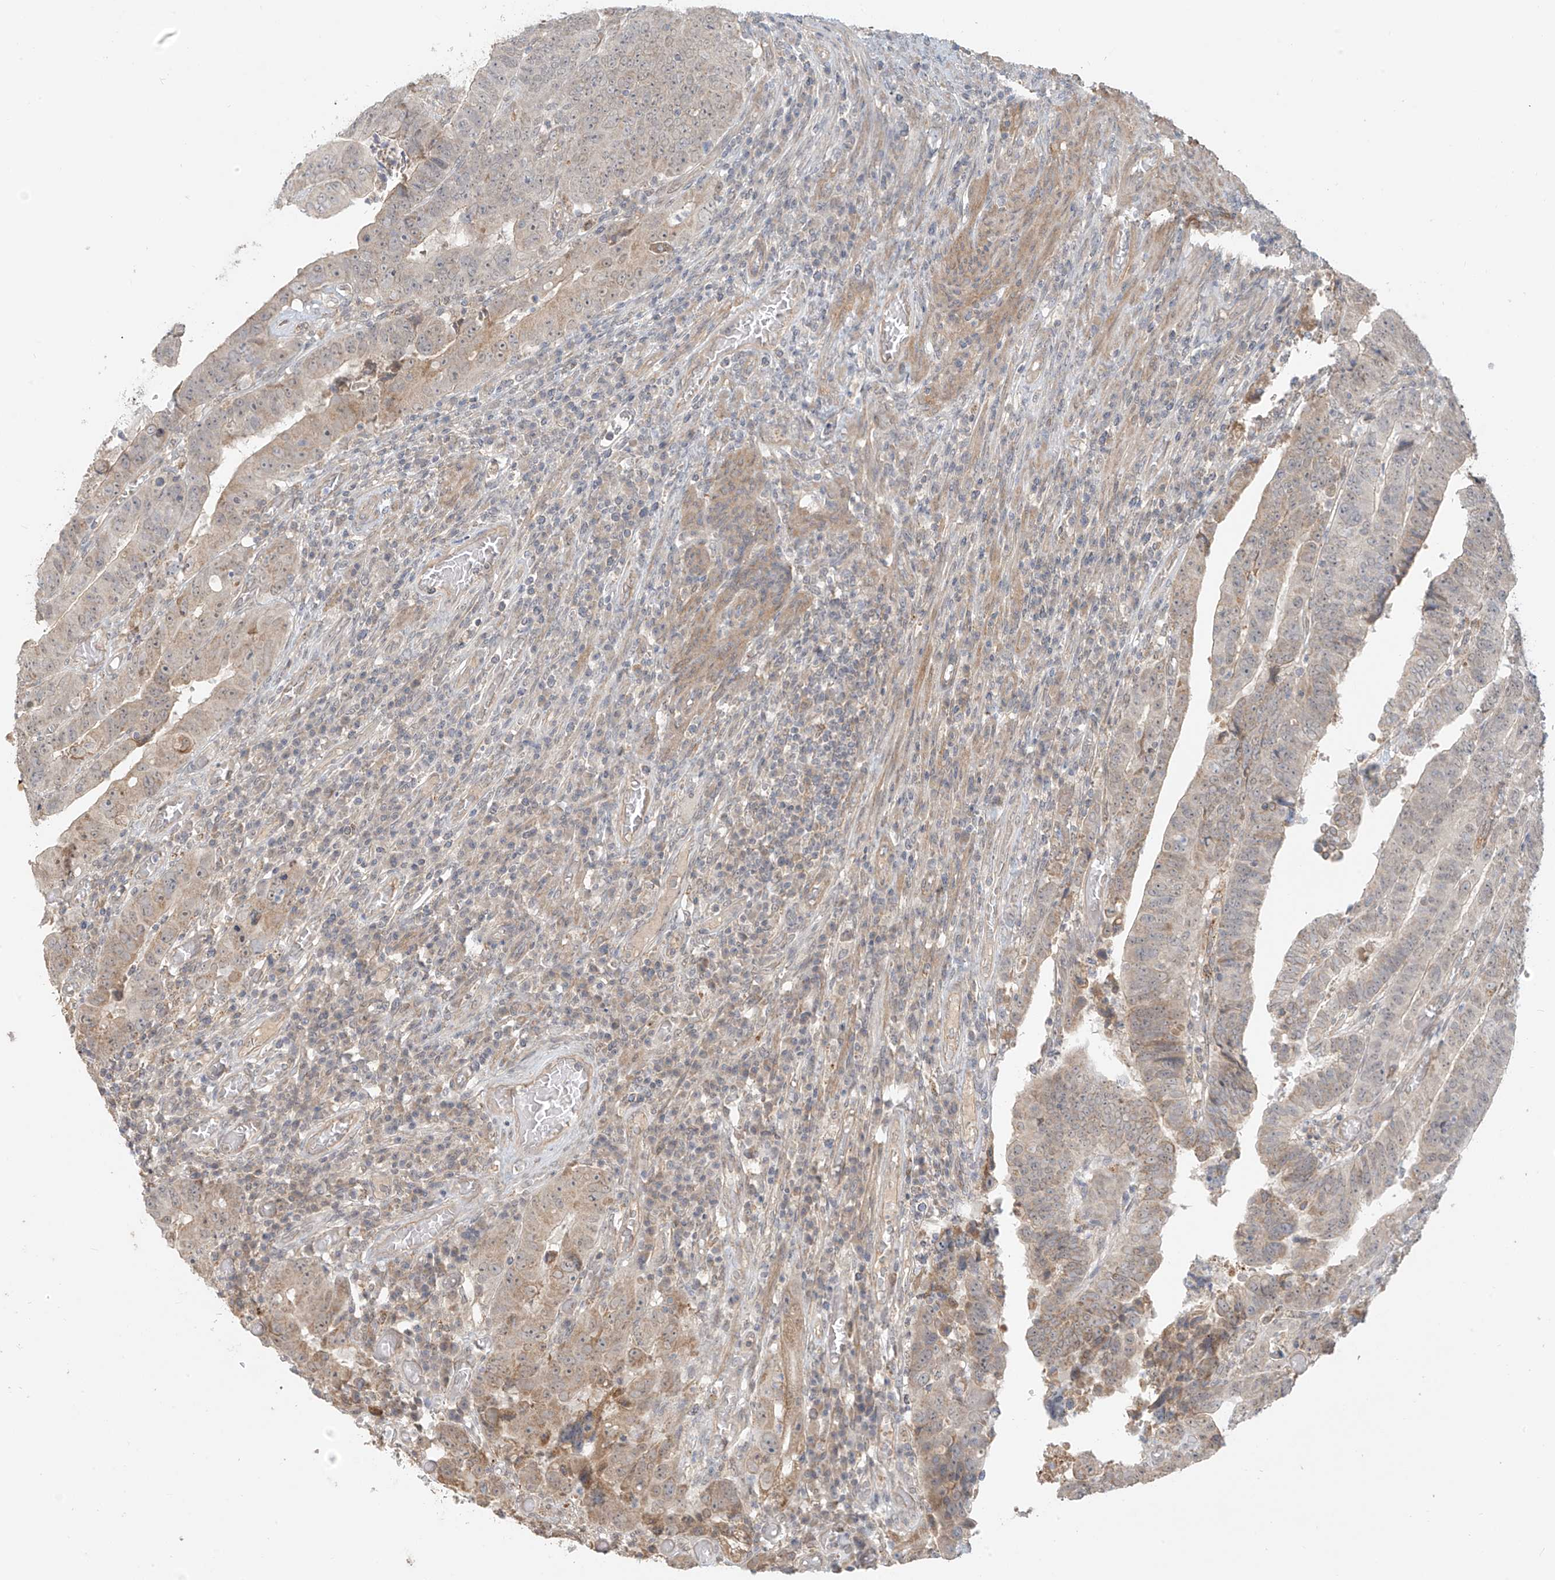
{"staining": {"intensity": "weak", "quantity": "<25%", "location": "cytoplasmic/membranous"}, "tissue": "colorectal cancer", "cell_type": "Tumor cells", "image_type": "cancer", "snomed": [{"axis": "morphology", "description": "Normal tissue, NOS"}, {"axis": "morphology", "description": "Adenocarcinoma, NOS"}, {"axis": "topography", "description": "Rectum"}], "caption": "Immunohistochemical staining of adenocarcinoma (colorectal) displays no significant positivity in tumor cells.", "gene": "ABCD1", "patient": {"sex": "female", "age": 65}}